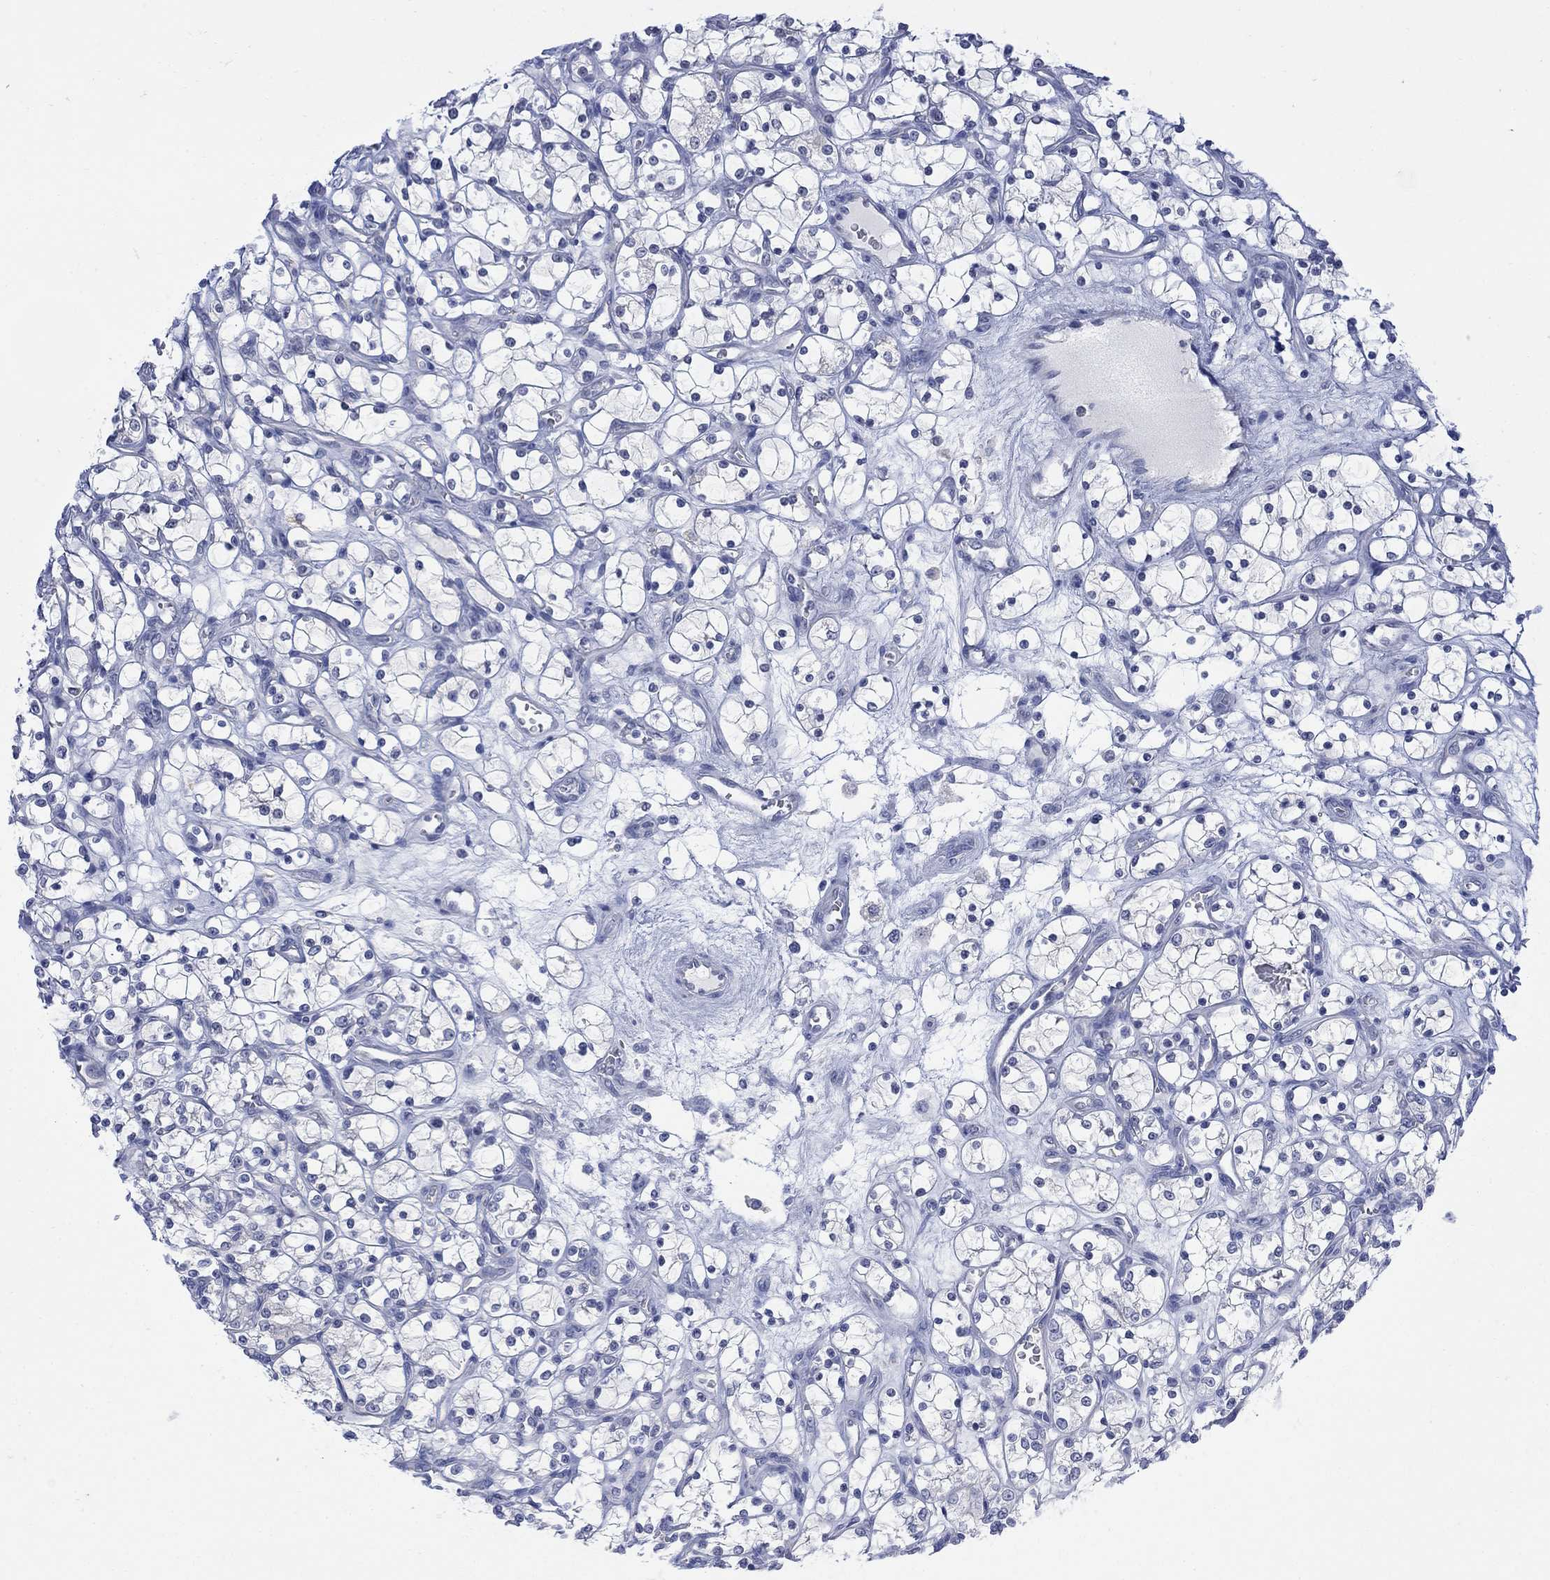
{"staining": {"intensity": "negative", "quantity": "none", "location": "none"}, "tissue": "renal cancer", "cell_type": "Tumor cells", "image_type": "cancer", "snomed": [{"axis": "morphology", "description": "Adenocarcinoma, NOS"}, {"axis": "topography", "description": "Kidney"}], "caption": "The immunohistochemistry photomicrograph has no significant staining in tumor cells of renal cancer (adenocarcinoma) tissue.", "gene": "FBP2", "patient": {"sex": "female", "age": 69}}